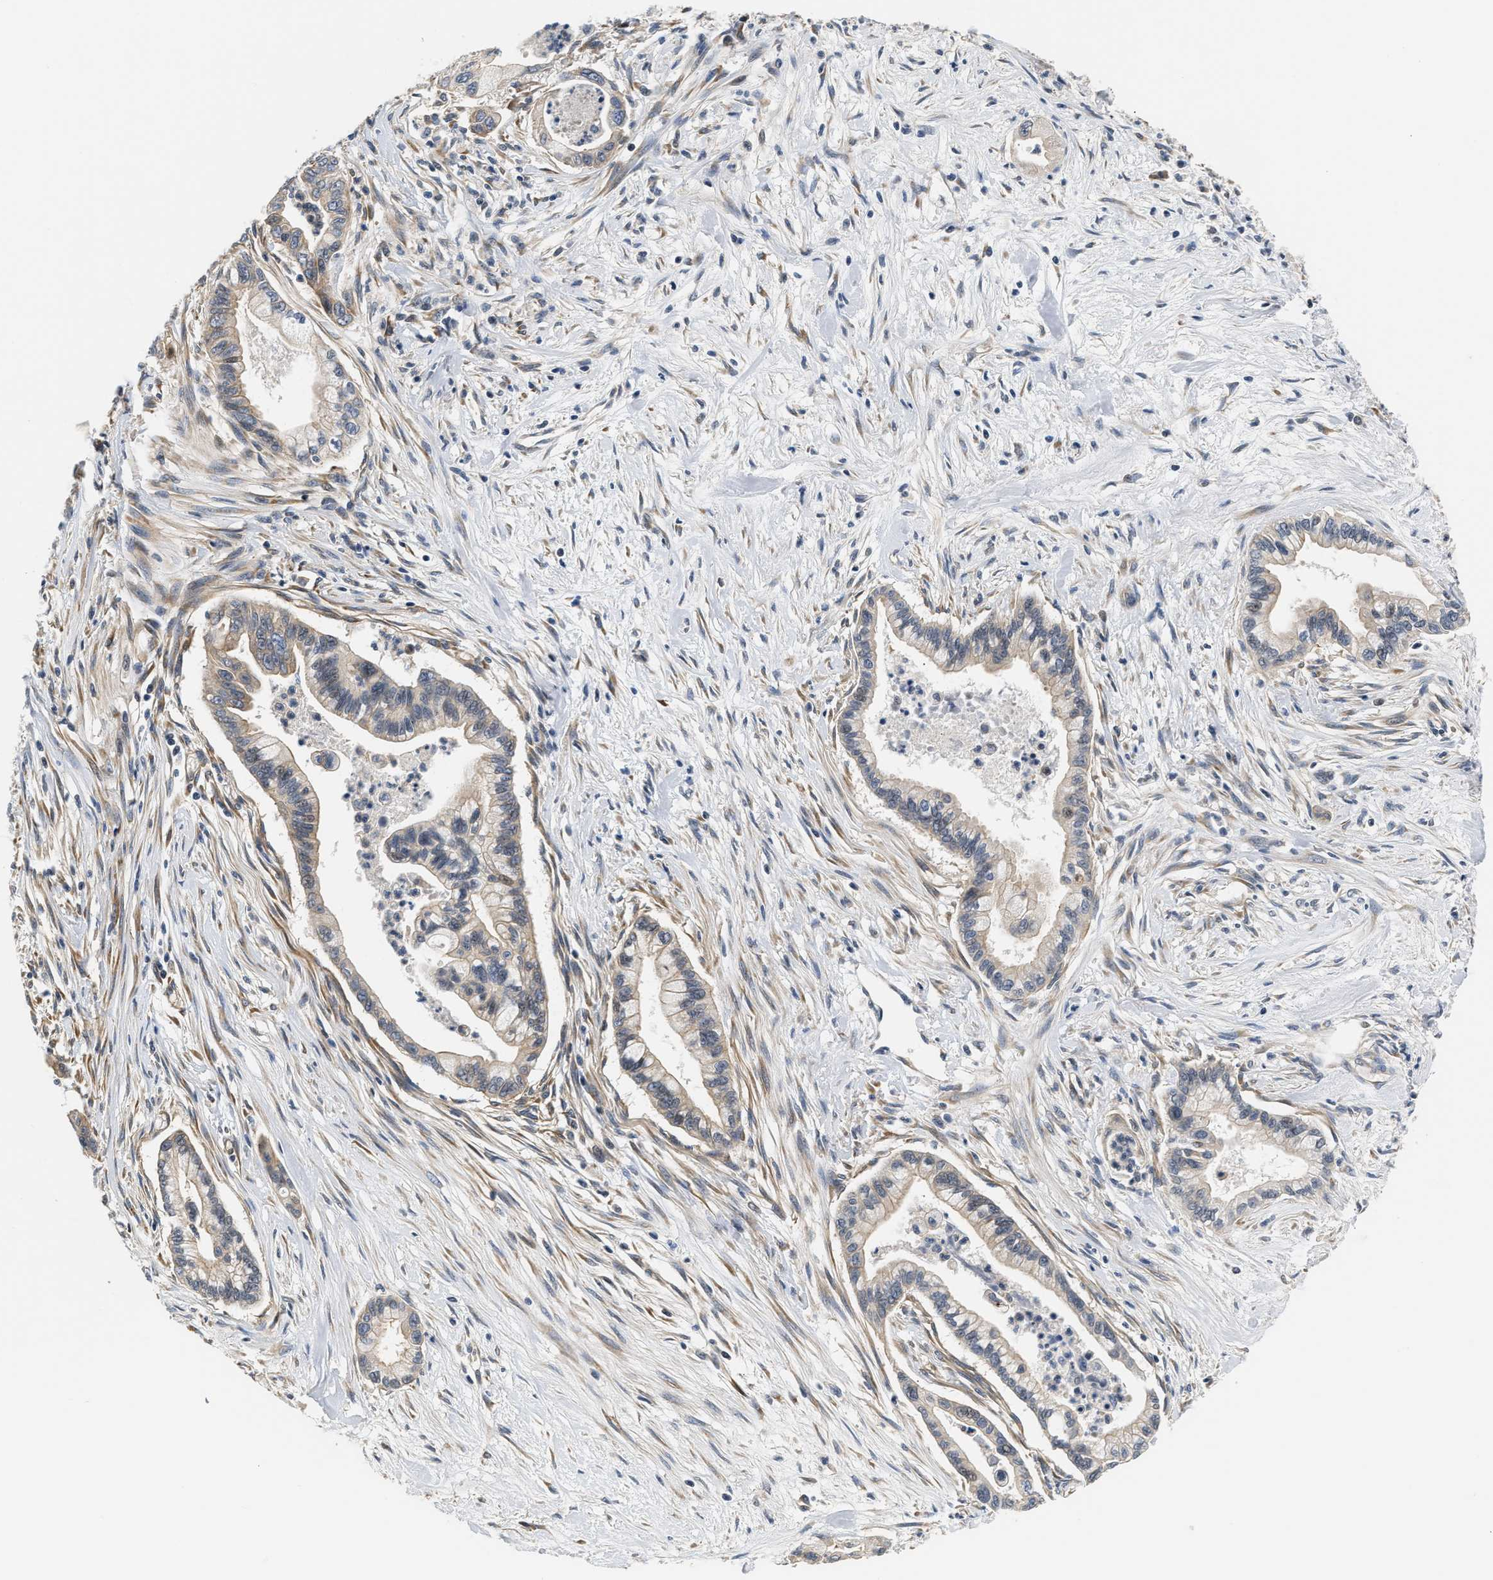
{"staining": {"intensity": "weak", "quantity": ">75%", "location": "cytoplasmic/membranous"}, "tissue": "pancreatic cancer", "cell_type": "Tumor cells", "image_type": "cancer", "snomed": [{"axis": "morphology", "description": "Adenocarcinoma, NOS"}, {"axis": "topography", "description": "Pancreas"}], "caption": "Immunohistochemistry (IHC) micrograph of neoplastic tissue: human pancreatic cancer stained using IHC exhibits low levels of weak protein expression localized specifically in the cytoplasmic/membranous of tumor cells, appearing as a cytoplasmic/membranous brown color.", "gene": "TNIP2", "patient": {"sex": "male", "age": 70}}